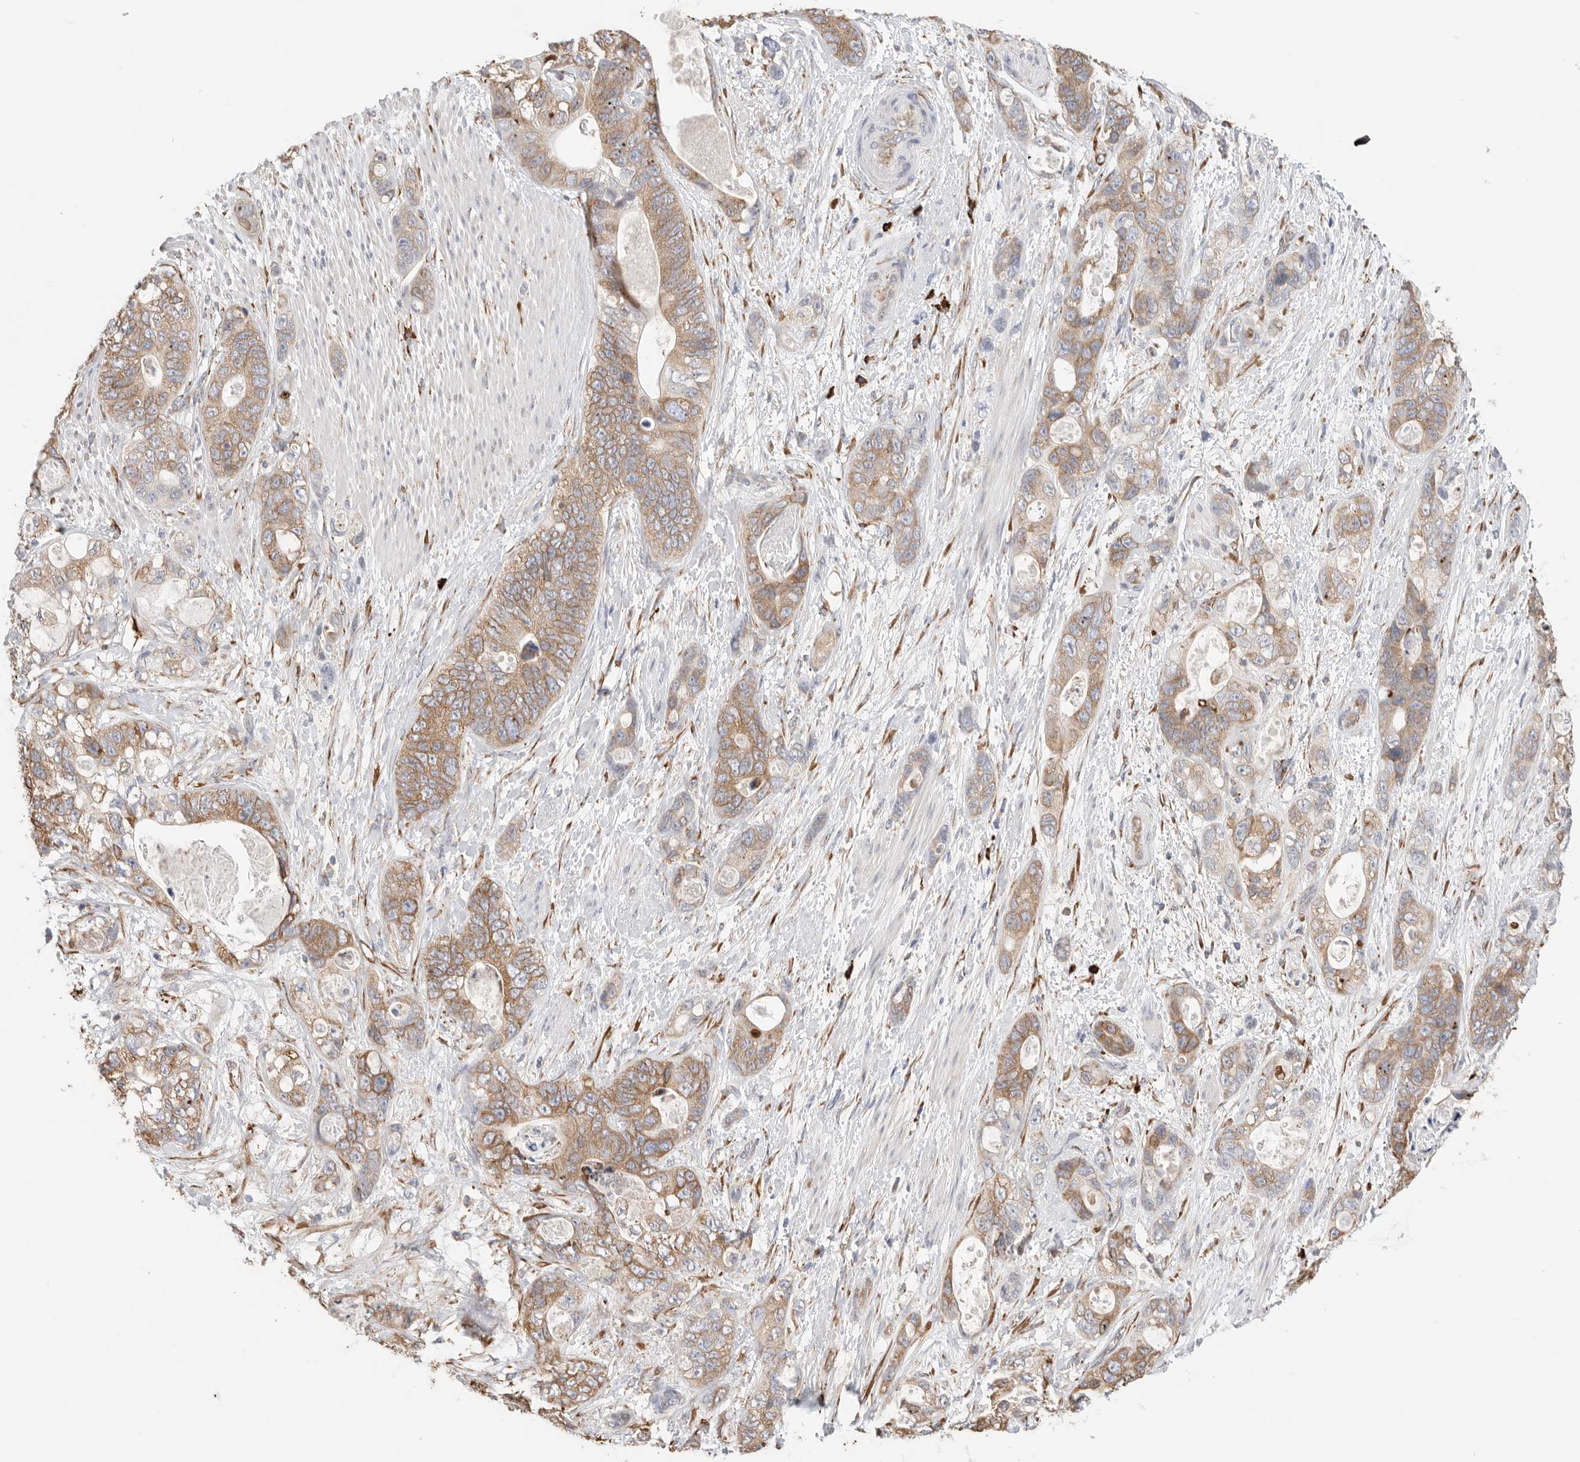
{"staining": {"intensity": "moderate", "quantity": ">75%", "location": "cytoplasmic/membranous"}, "tissue": "stomach cancer", "cell_type": "Tumor cells", "image_type": "cancer", "snomed": [{"axis": "morphology", "description": "Normal tissue, NOS"}, {"axis": "morphology", "description": "Adenocarcinoma, NOS"}, {"axis": "topography", "description": "Stomach"}], "caption": "Immunohistochemistry of stomach adenocarcinoma shows medium levels of moderate cytoplasmic/membranous expression in approximately >75% of tumor cells.", "gene": "BLOC1S5", "patient": {"sex": "female", "age": 89}}